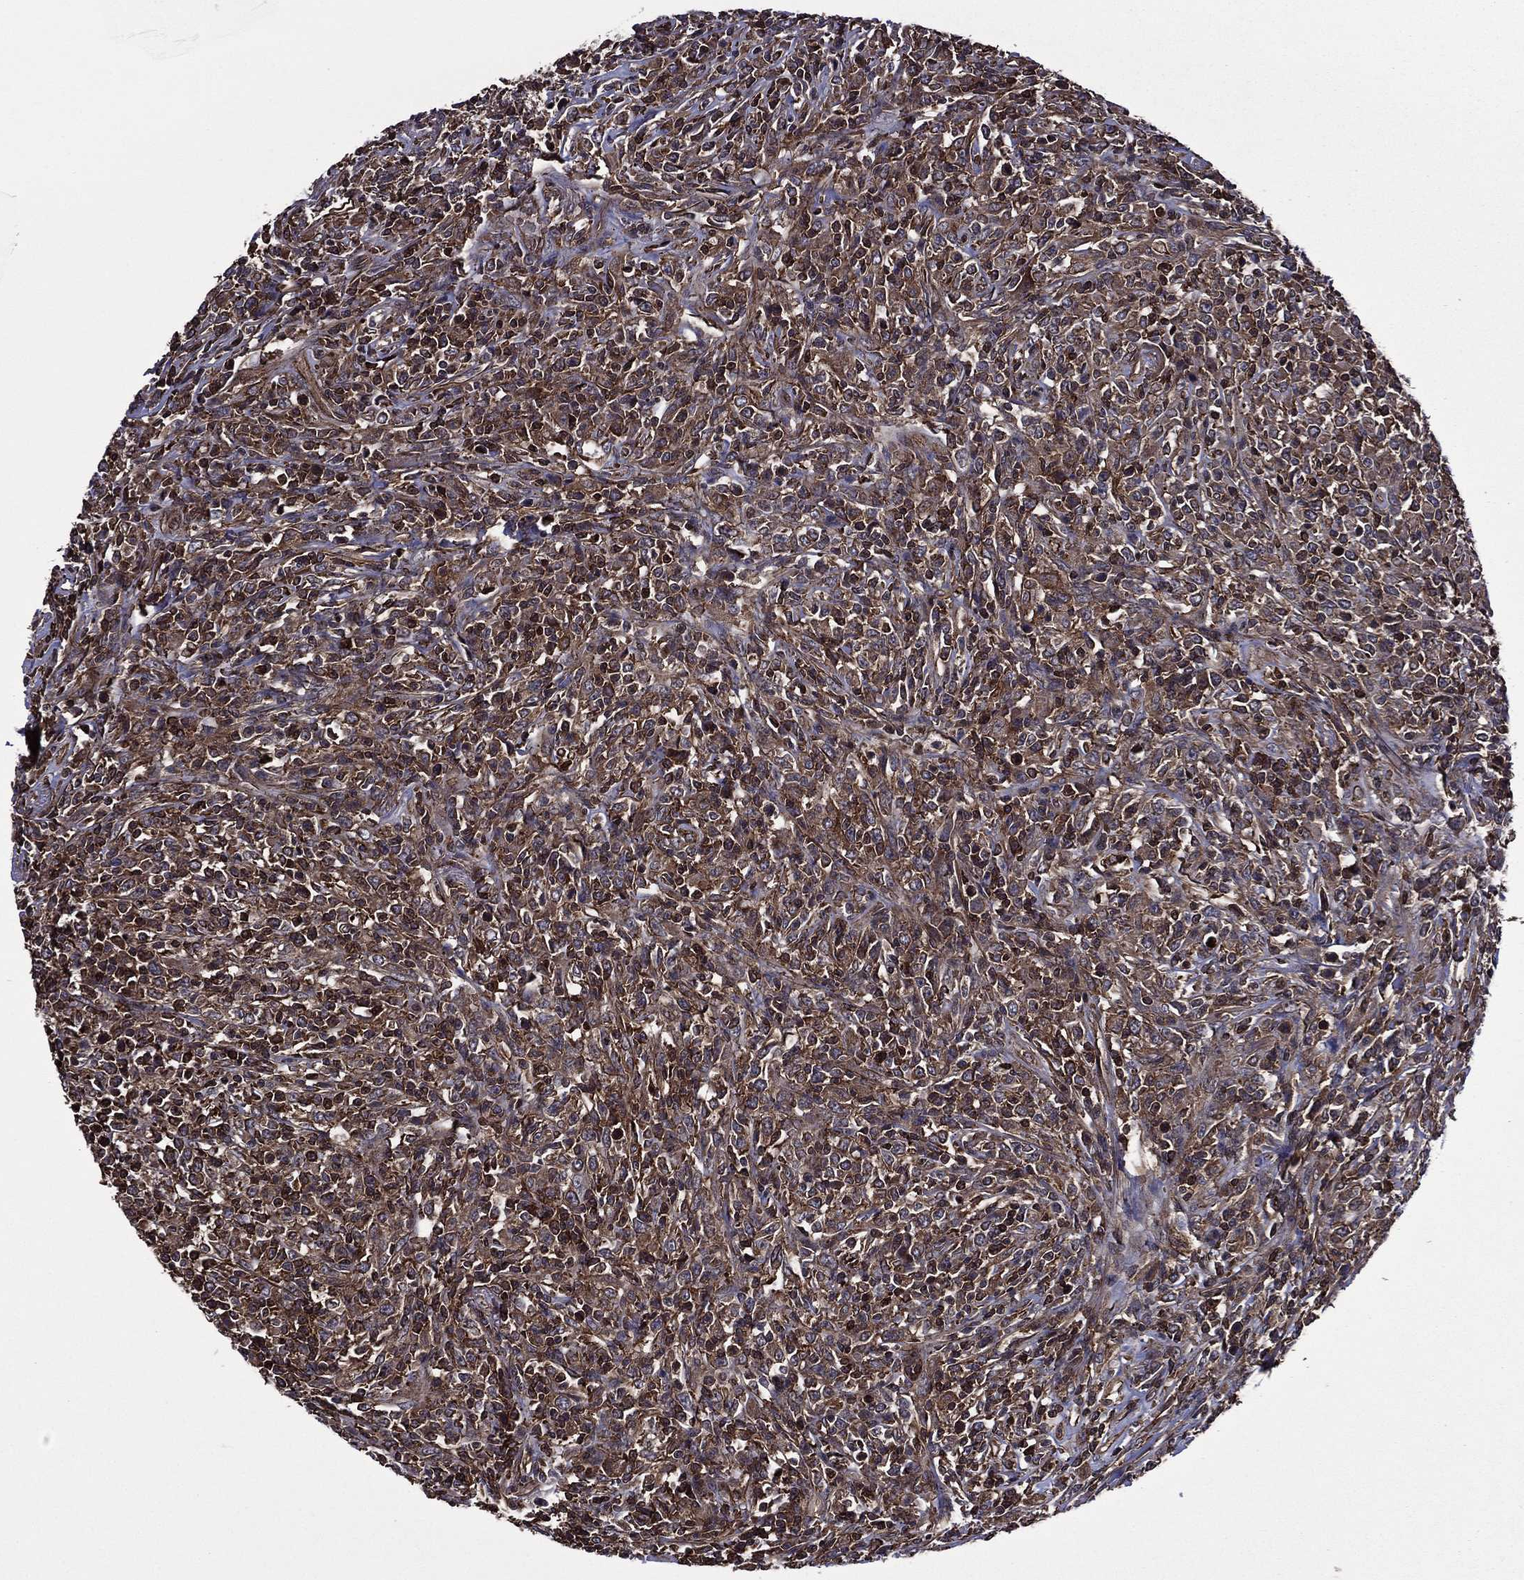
{"staining": {"intensity": "moderate", "quantity": "25%-75%", "location": "cytoplasmic/membranous,nuclear"}, "tissue": "lymphoma", "cell_type": "Tumor cells", "image_type": "cancer", "snomed": [{"axis": "morphology", "description": "Malignant lymphoma, non-Hodgkin's type, High grade"}, {"axis": "topography", "description": "Lung"}], "caption": "Malignant lymphoma, non-Hodgkin's type (high-grade) stained for a protein (brown) shows moderate cytoplasmic/membranous and nuclear positive expression in approximately 25%-75% of tumor cells.", "gene": "PLPP3", "patient": {"sex": "male", "age": 79}}